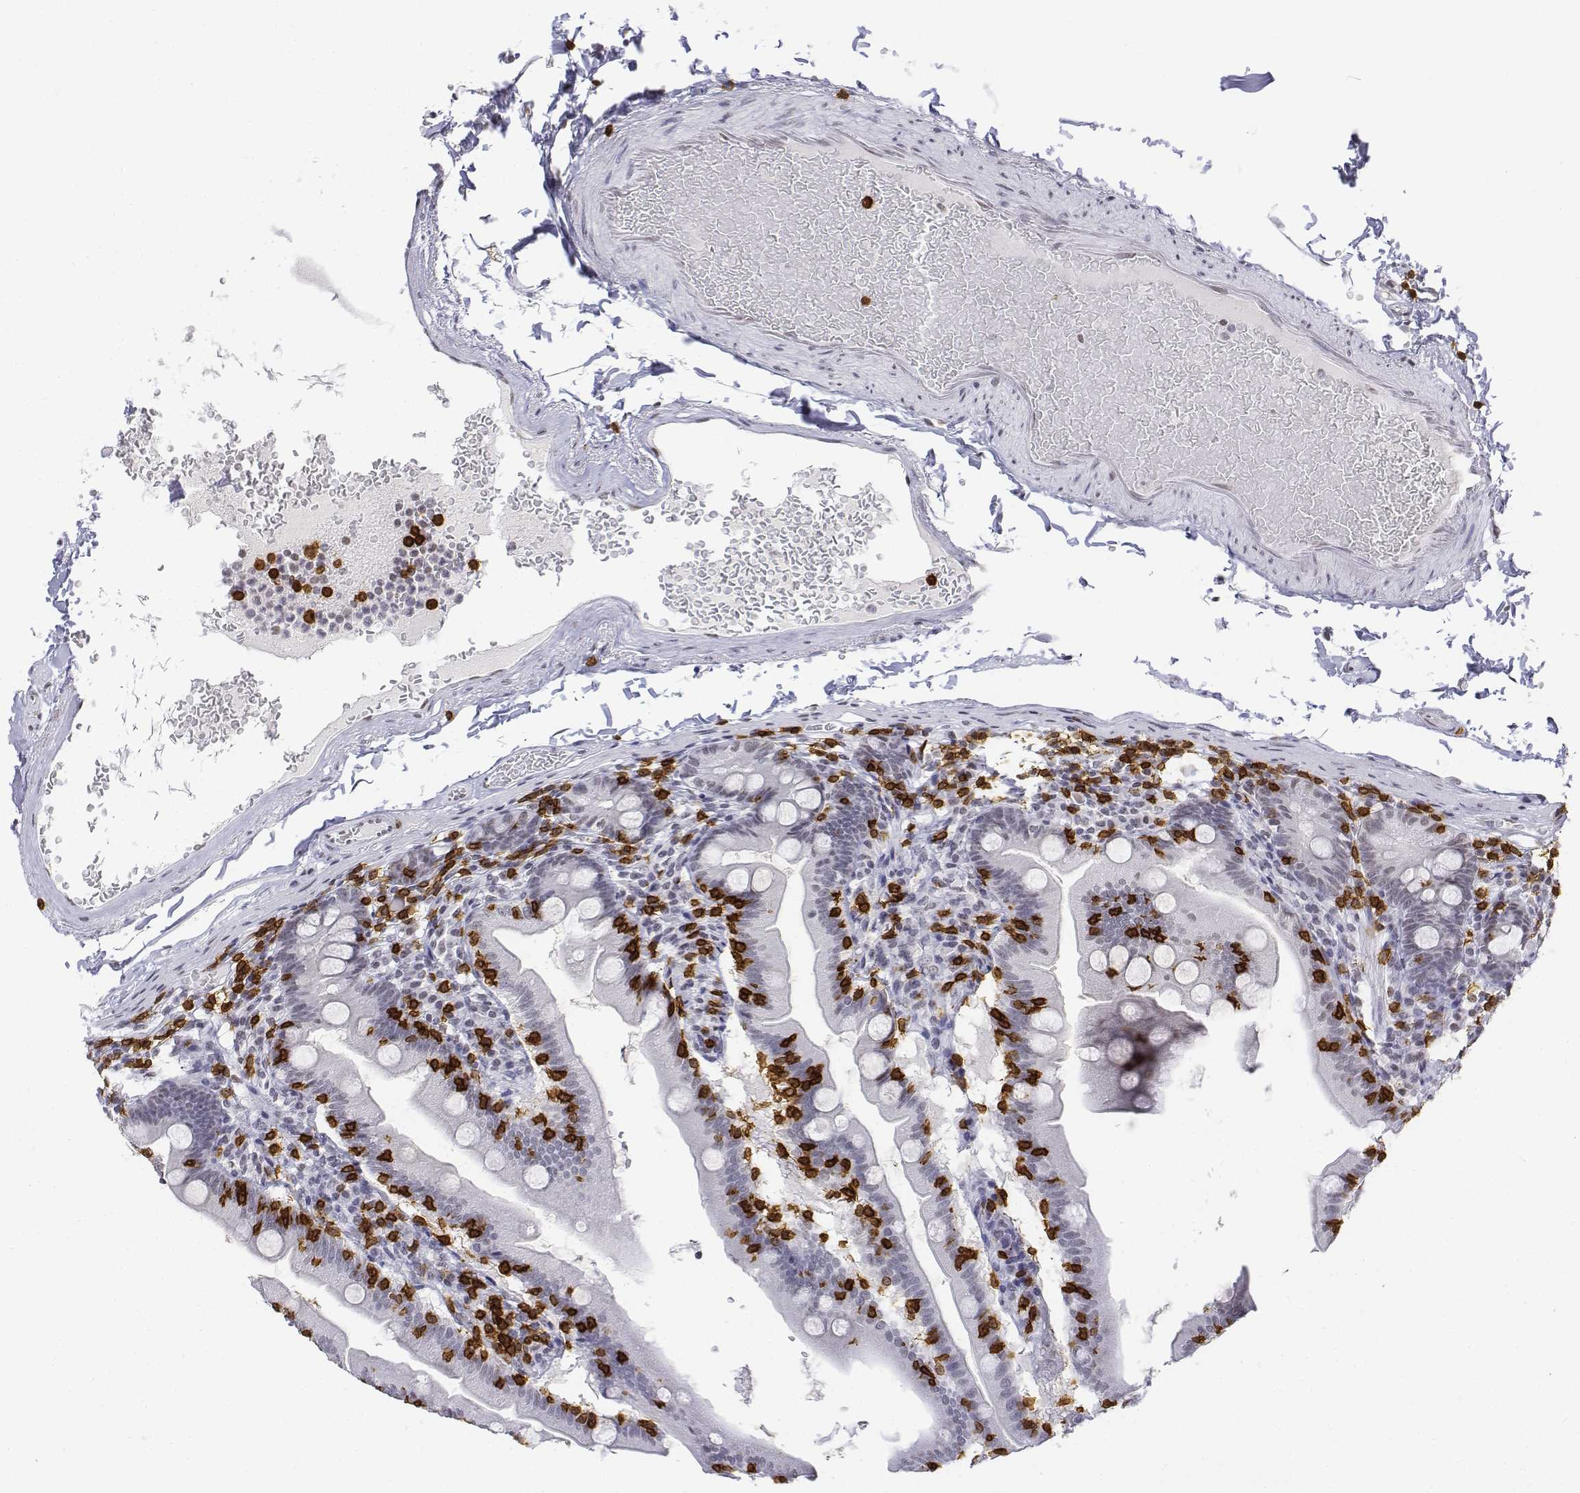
{"staining": {"intensity": "negative", "quantity": "none", "location": "none"}, "tissue": "duodenum", "cell_type": "Glandular cells", "image_type": "normal", "snomed": [{"axis": "morphology", "description": "Normal tissue, NOS"}, {"axis": "topography", "description": "Duodenum"}], "caption": "A histopathology image of duodenum stained for a protein displays no brown staining in glandular cells. Brightfield microscopy of IHC stained with DAB (brown) and hematoxylin (blue), captured at high magnification.", "gene": "CD3E", "patient": {"sex": "female", "age": 67}}